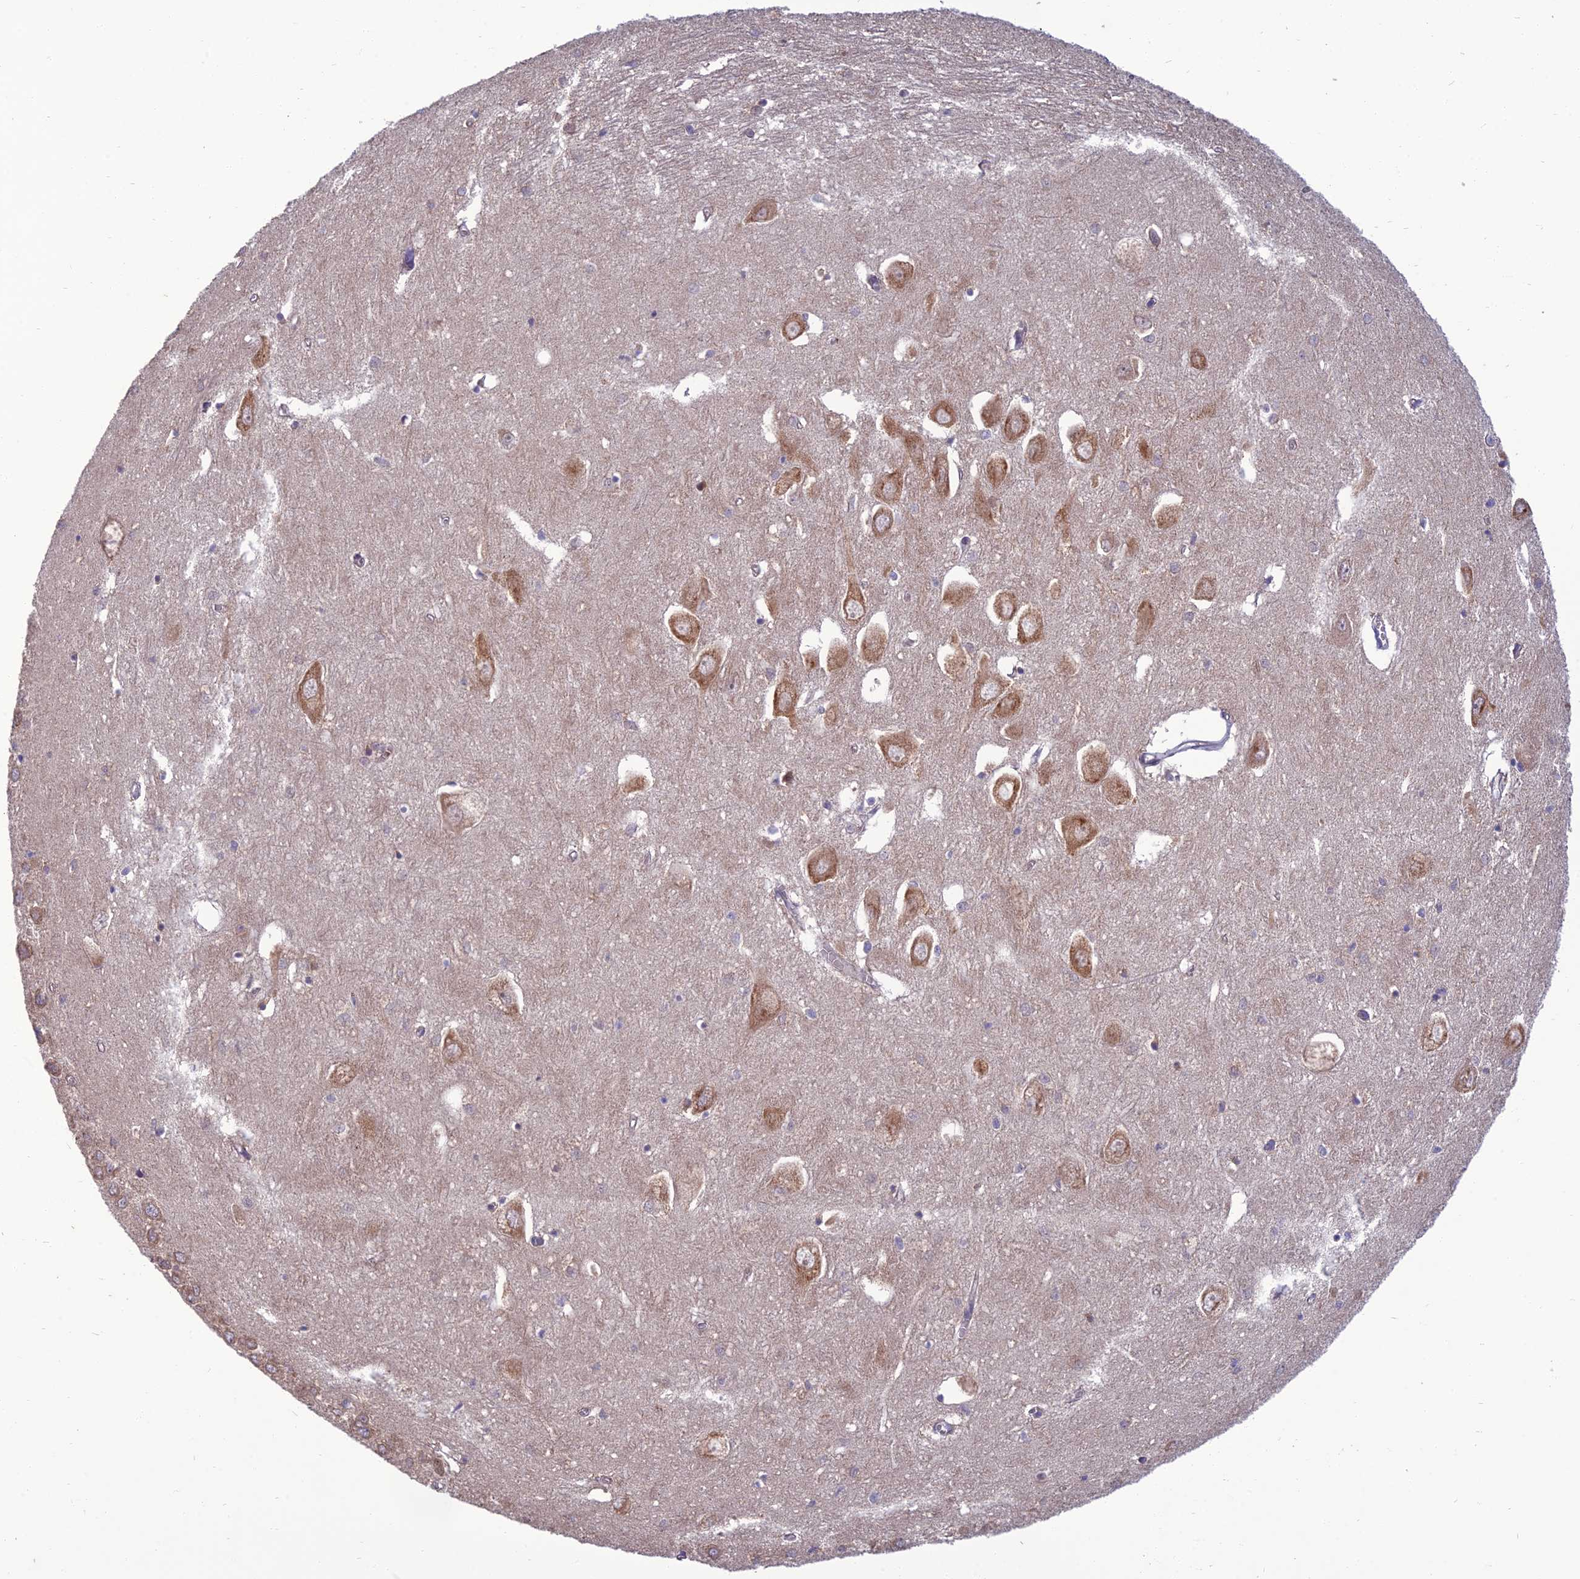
{"staining": {"intensity": "negative", "quantity": "none", "location": "none"}, "tissue": "hippocampus", "cell_type": "Glial cells", "image_type": "normal", "snomed": [{"axis": "morphology", "description": "Normal tissue, NOS"}, {"axis": "topography", "description": "Hippocampus"}], "caption": "Immunohistochemistry photomicrograph of benign hippocampus: human hippocampus stained with DAB exhibits no significant protein expression in glial cells.", "gene": "GIPC1", "patient": {"sex": "female", "age": 64}}